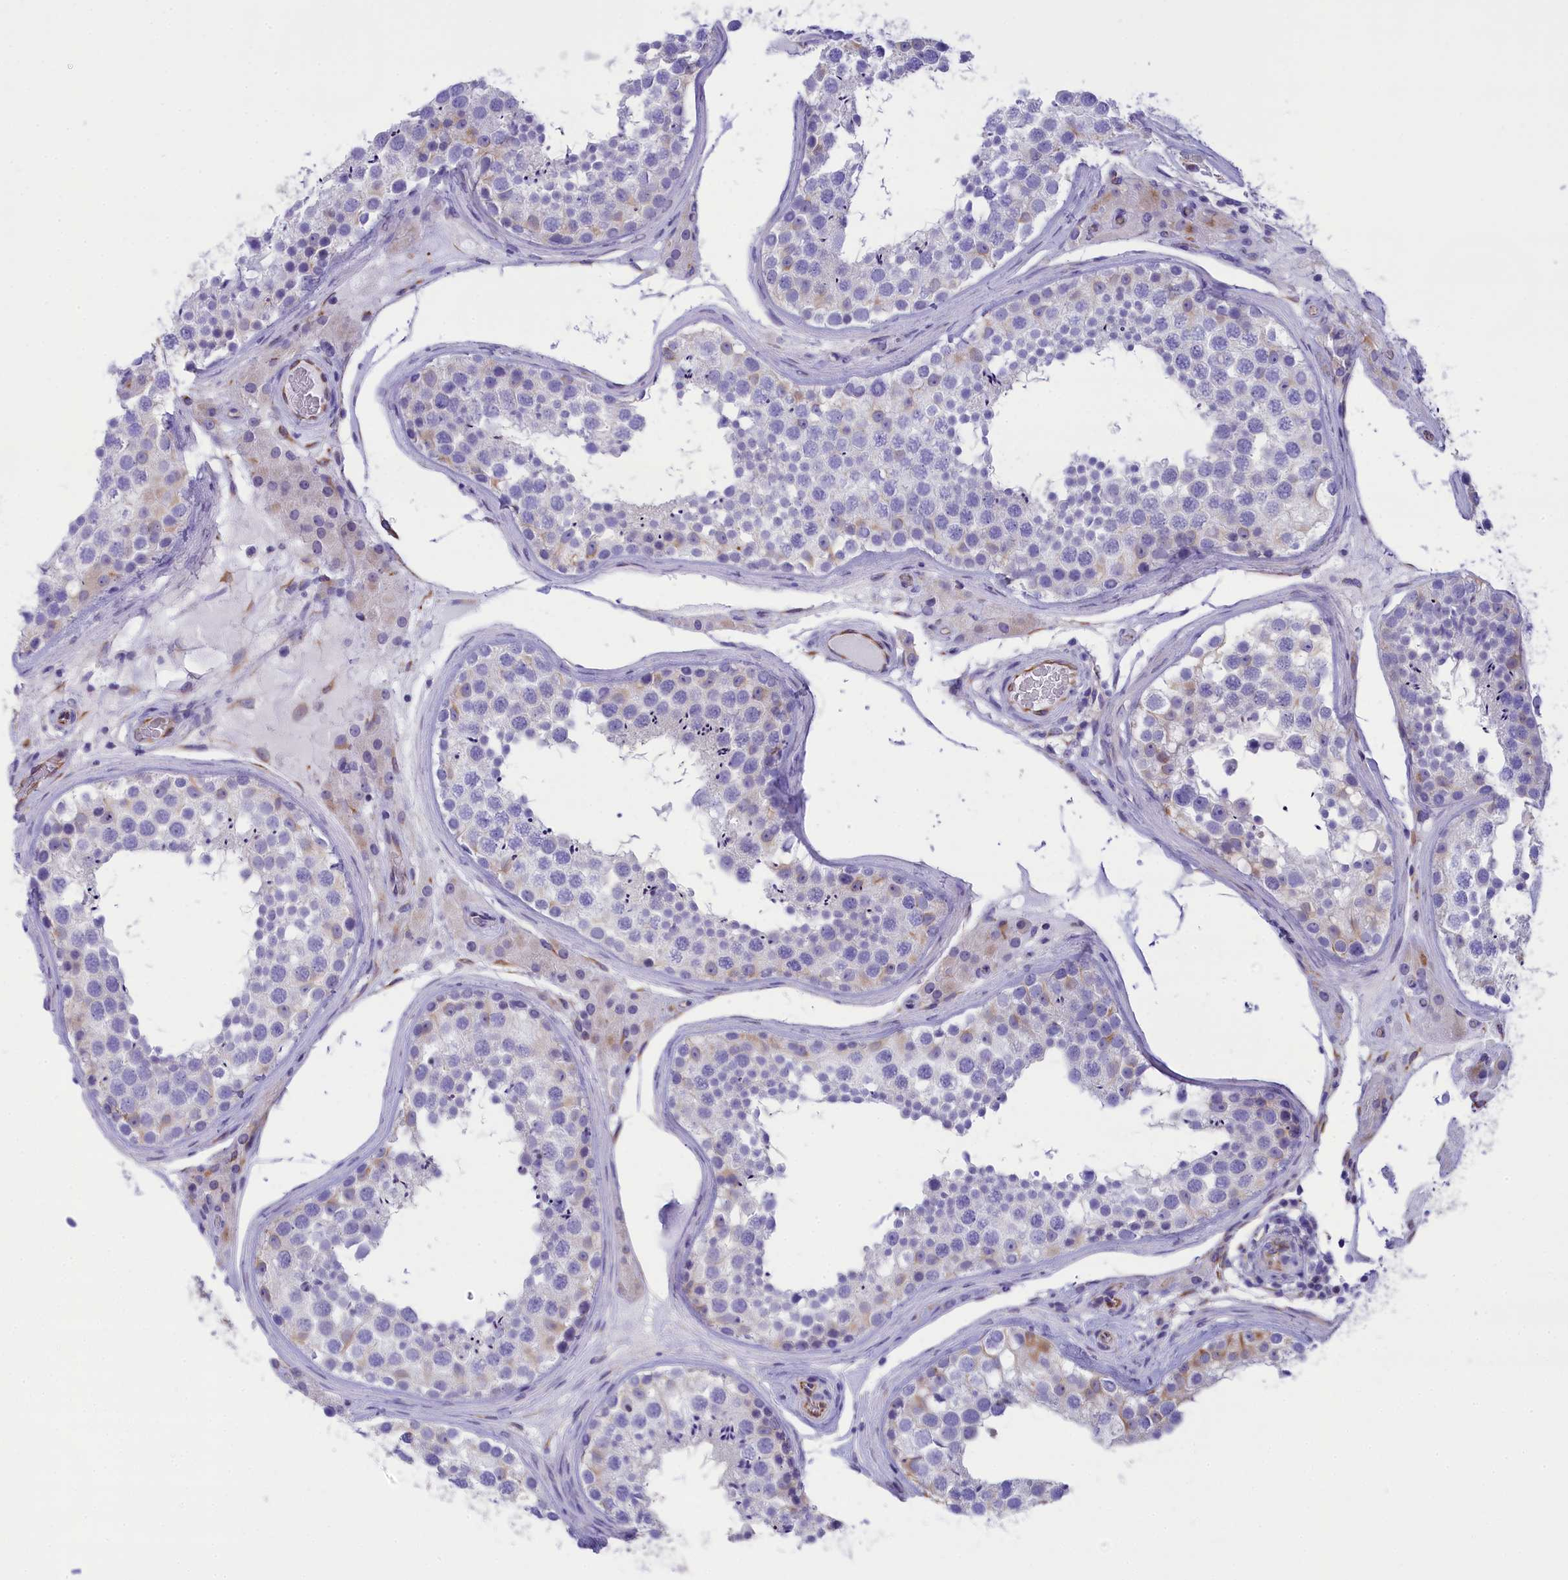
{"staining": {"intensity": "negative", "quantity": "none", "location": "none"}, "tissue": "testis", "cell_type": "Cells in seminiferous ducts", "image_type": "normal", "snomed": [{"axis": "morphology", "description": "Normal tissue, NOS"}, {"axis": "topography", "description": "Testis"}], "caption": "Immunohistochemical staining of unremarkable human testis displays no significant expression in cells in seminiferous ducts. (Stains: DAB (3,3'-diaminobenzidine) immunohistochemistry (IHC) with hematoxylin counter stain, Microscopy: brightfield microscopy at high magnification).", "gene": "TACSTD2", "patient": {"sex": "male", "age": 46}}